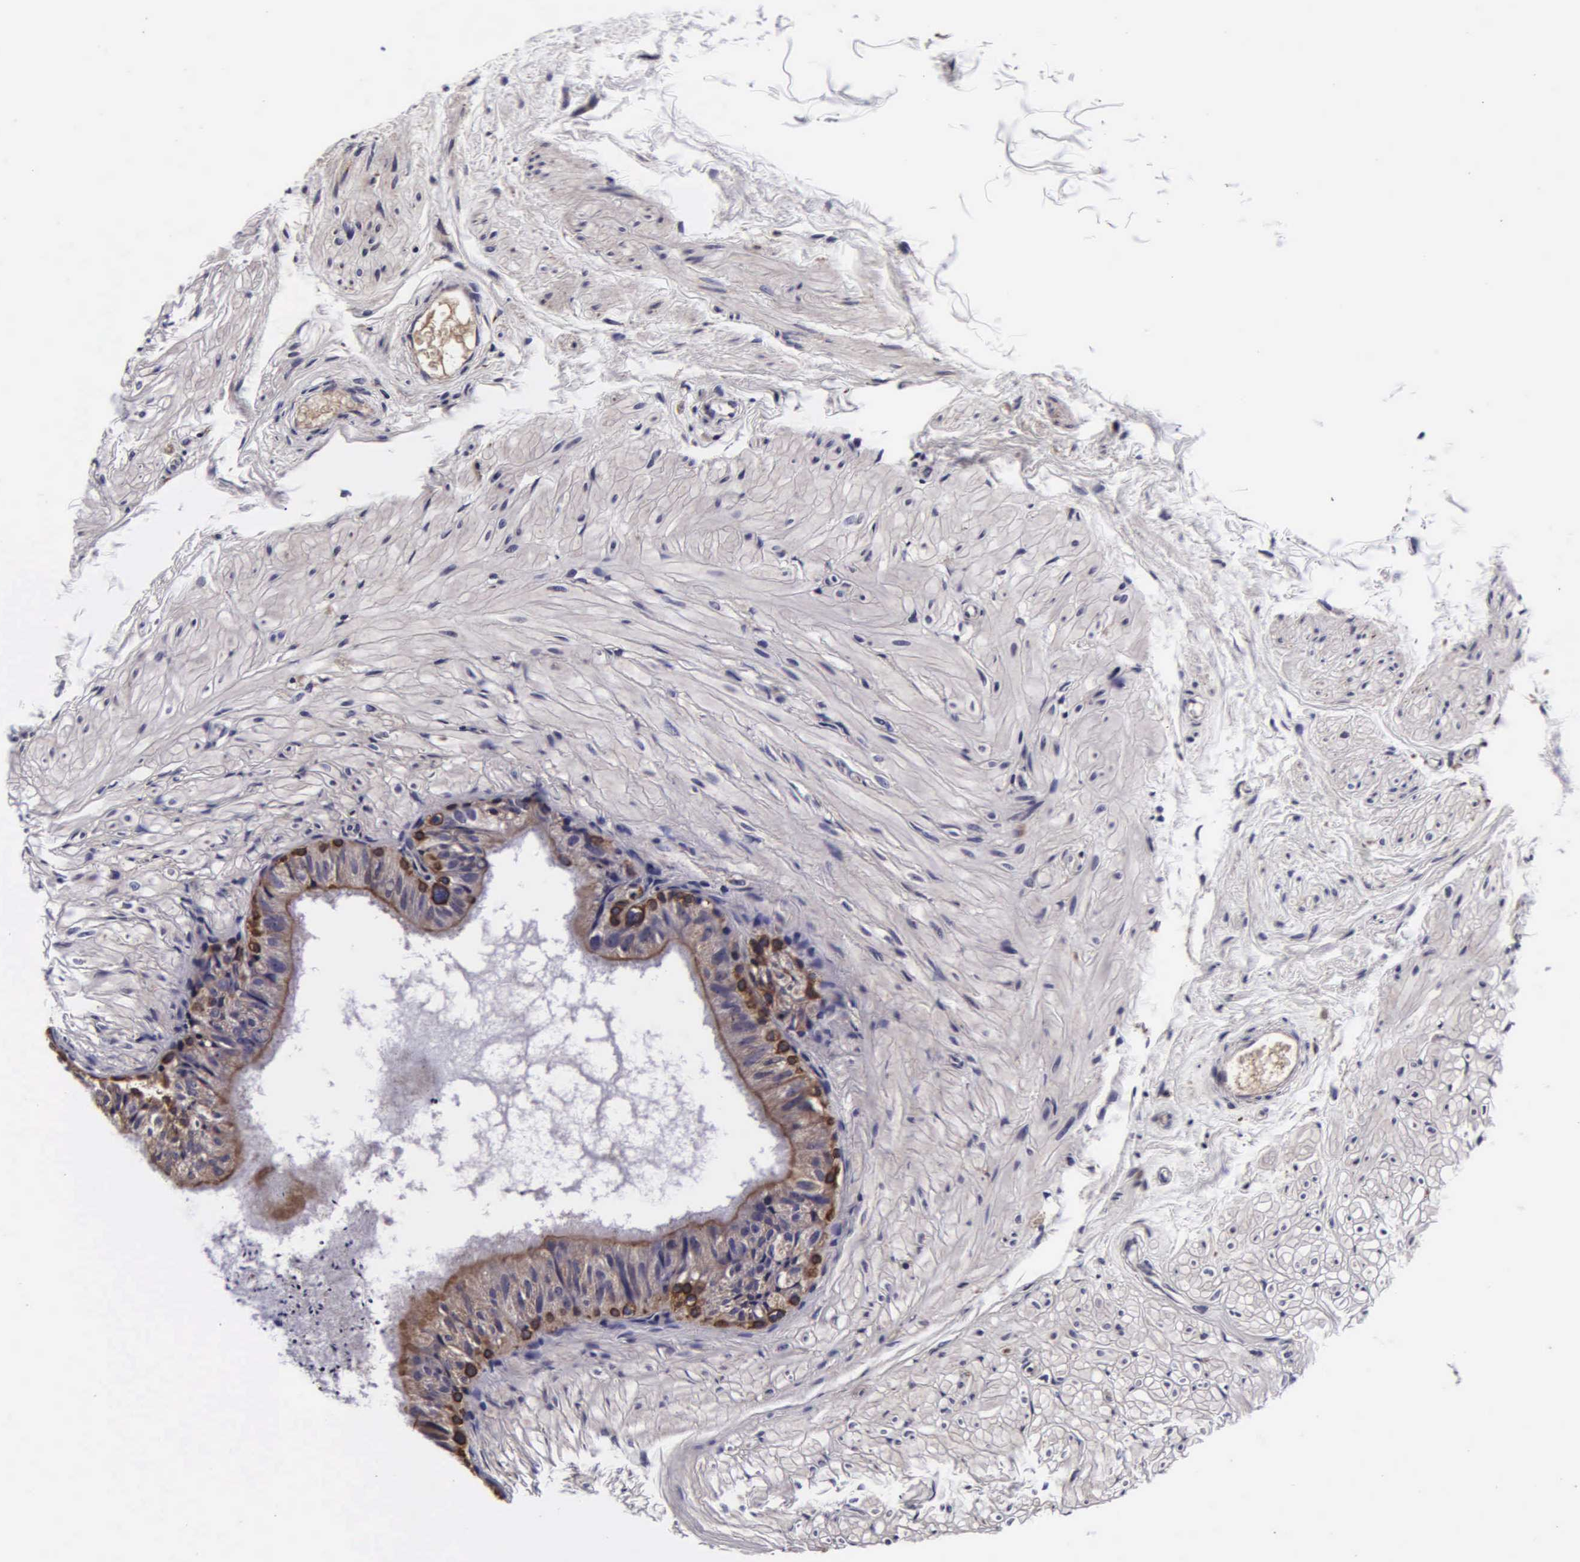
{"staining": {"intensity": "moderate", "quantity": "<25%", "location": "cytoplasmic/membranous"}, "tissue": "epididymis", "cell_type": "Glandular cells", "image_type": "normal", "snomed": [{"axis": "morphology", "description": "Normal tissue, NOS"}, {"axis": "topography", "description": "Epididymis"}], "caption": "Approximately <25% of glandular cells in normal epididymis display moderate cytoplasmic/membranous protein positivity as visualized by brown immunohistochemical staining.", "gene": "PSMA3", "patient": {"sex": "male", "age": 77}}